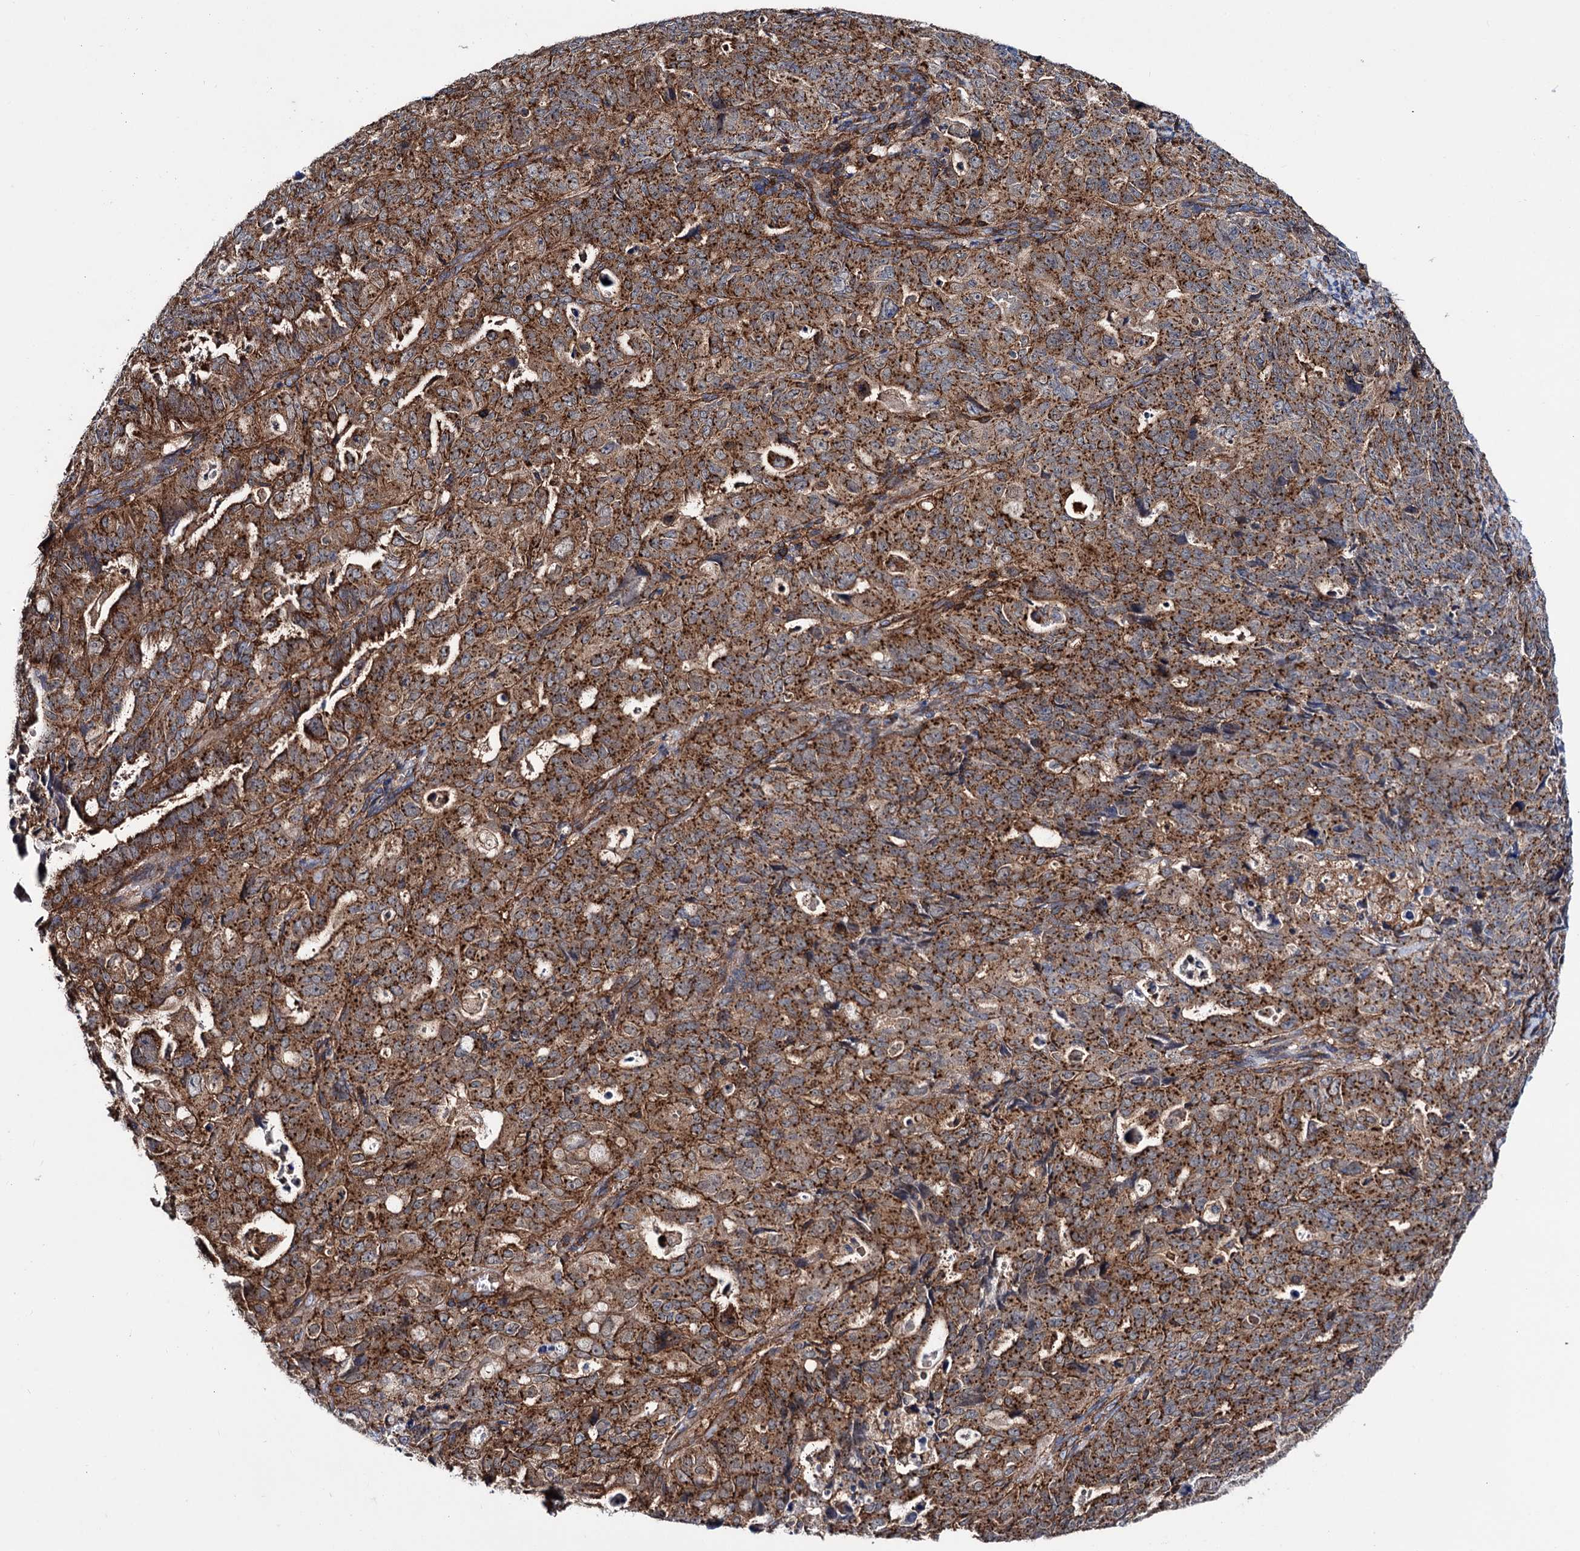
{"staining": {"intensity": "strong", "quantity": ">75%", "location": "cytoplasmic/membranous"}, "tissue": "endometrial cancer", "cell_type": "Tumor cells", "image_type": "cancer", "snomed": [{"axis": "morphology", "description": "Adenocarcinoma, NOS"}, {"axis": "topography", "description": "Endometrium"}], "caption": "Tumor cells show strong cytoplasmic/membranous staining in approximately >75% of cells in endometrial adenocarcinoma. (IHC, brightfield microscopy, high magnification).", "gene": "DEF6", "patient": {"sex": "female", "age": 65}}